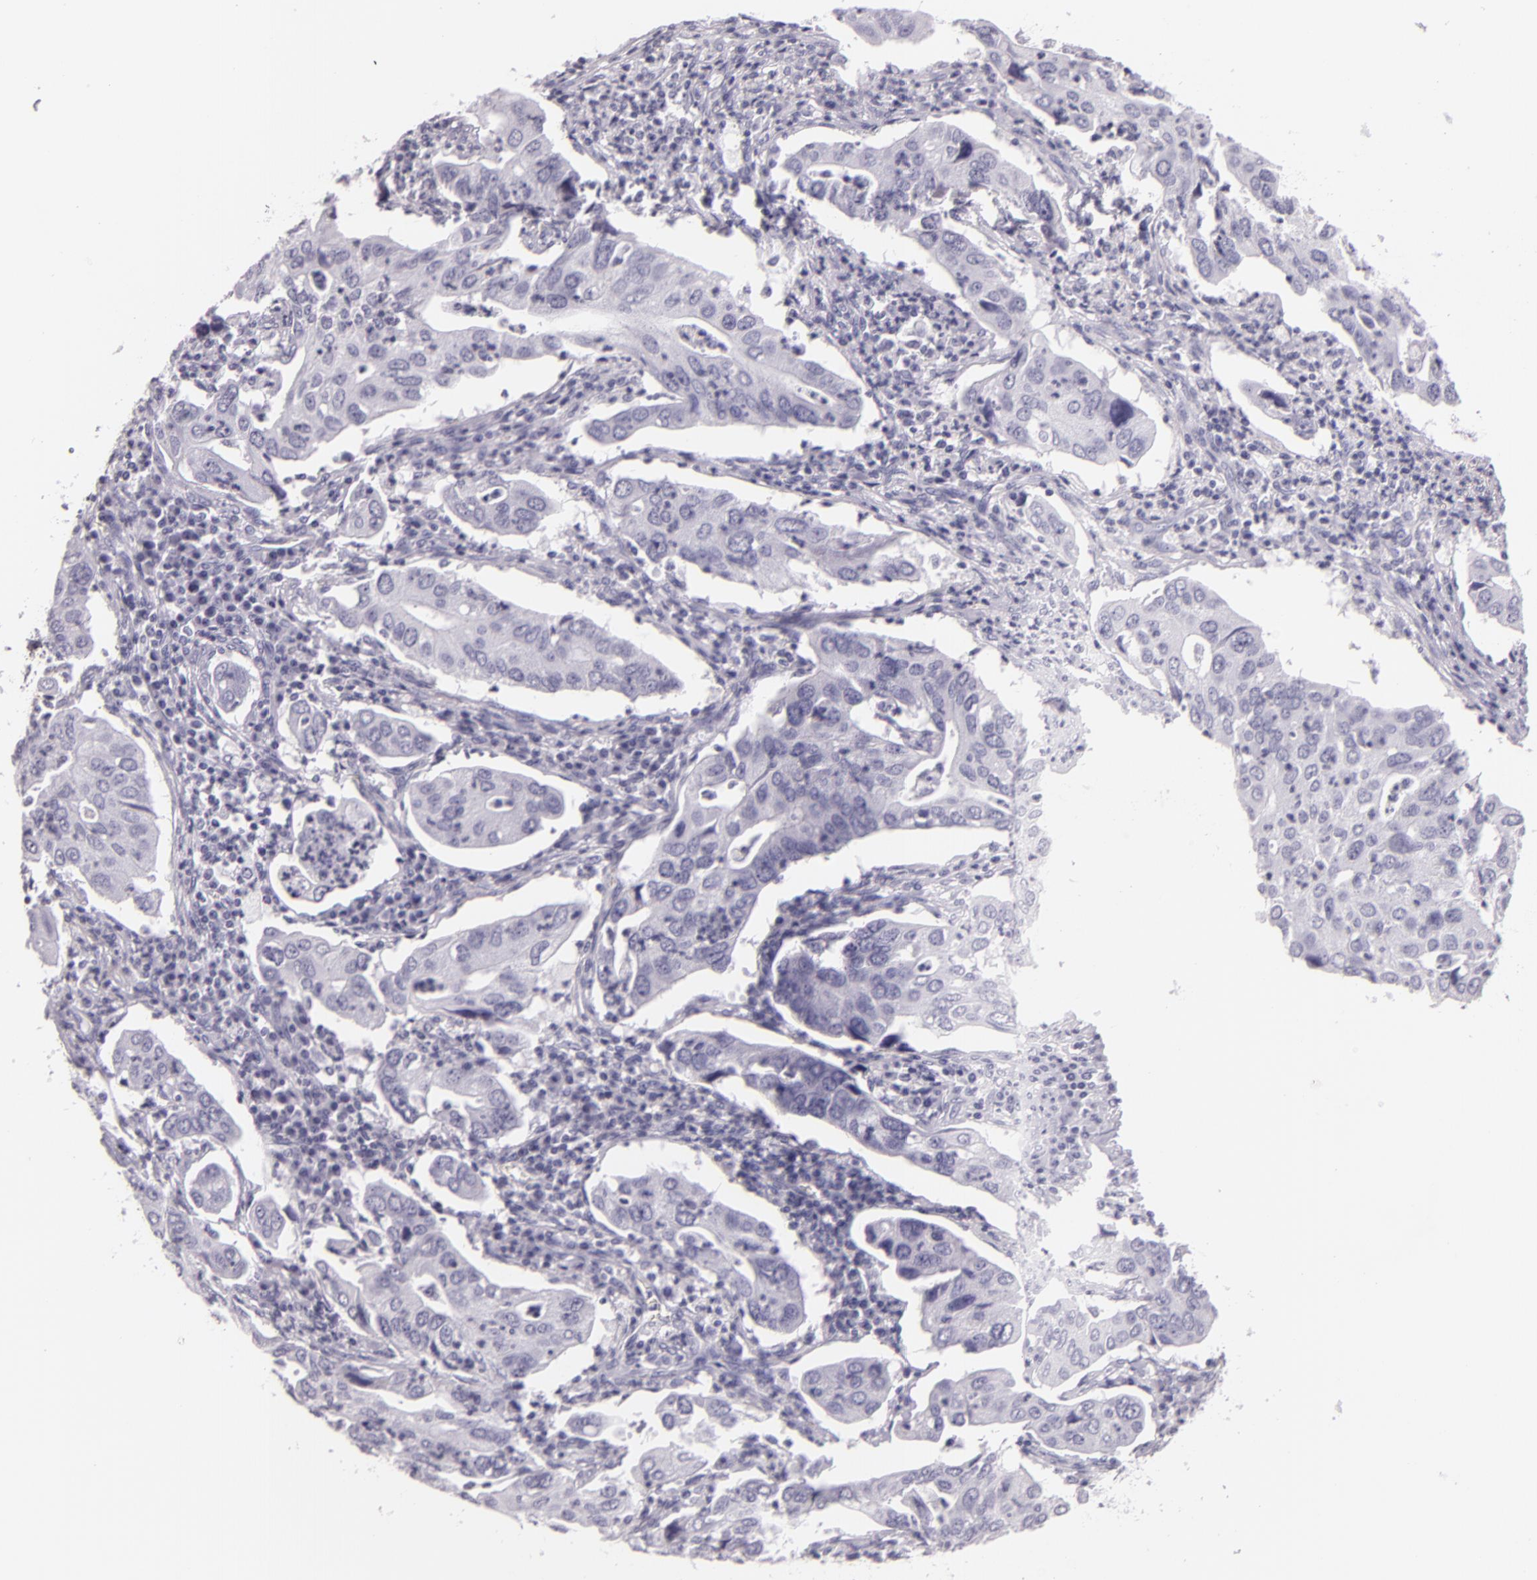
{"staining": {"intensity": "negative", "quantity": "none", "location": "none"}, "tissue": "lung cancer", "cell_type": "Tumor cells", "image_type": "cancer", "snomed": [{"axis": "morphology", "description": "Adenocarcinoma, NOS"}, {"axis": "topography", "description": "Lung"}], "caption": "A micrograph of human lung adenocarcinoma is negative for staining in tumor cells.", "gene": "DLG4", "patient": {"sex": "male", "age": 48}}